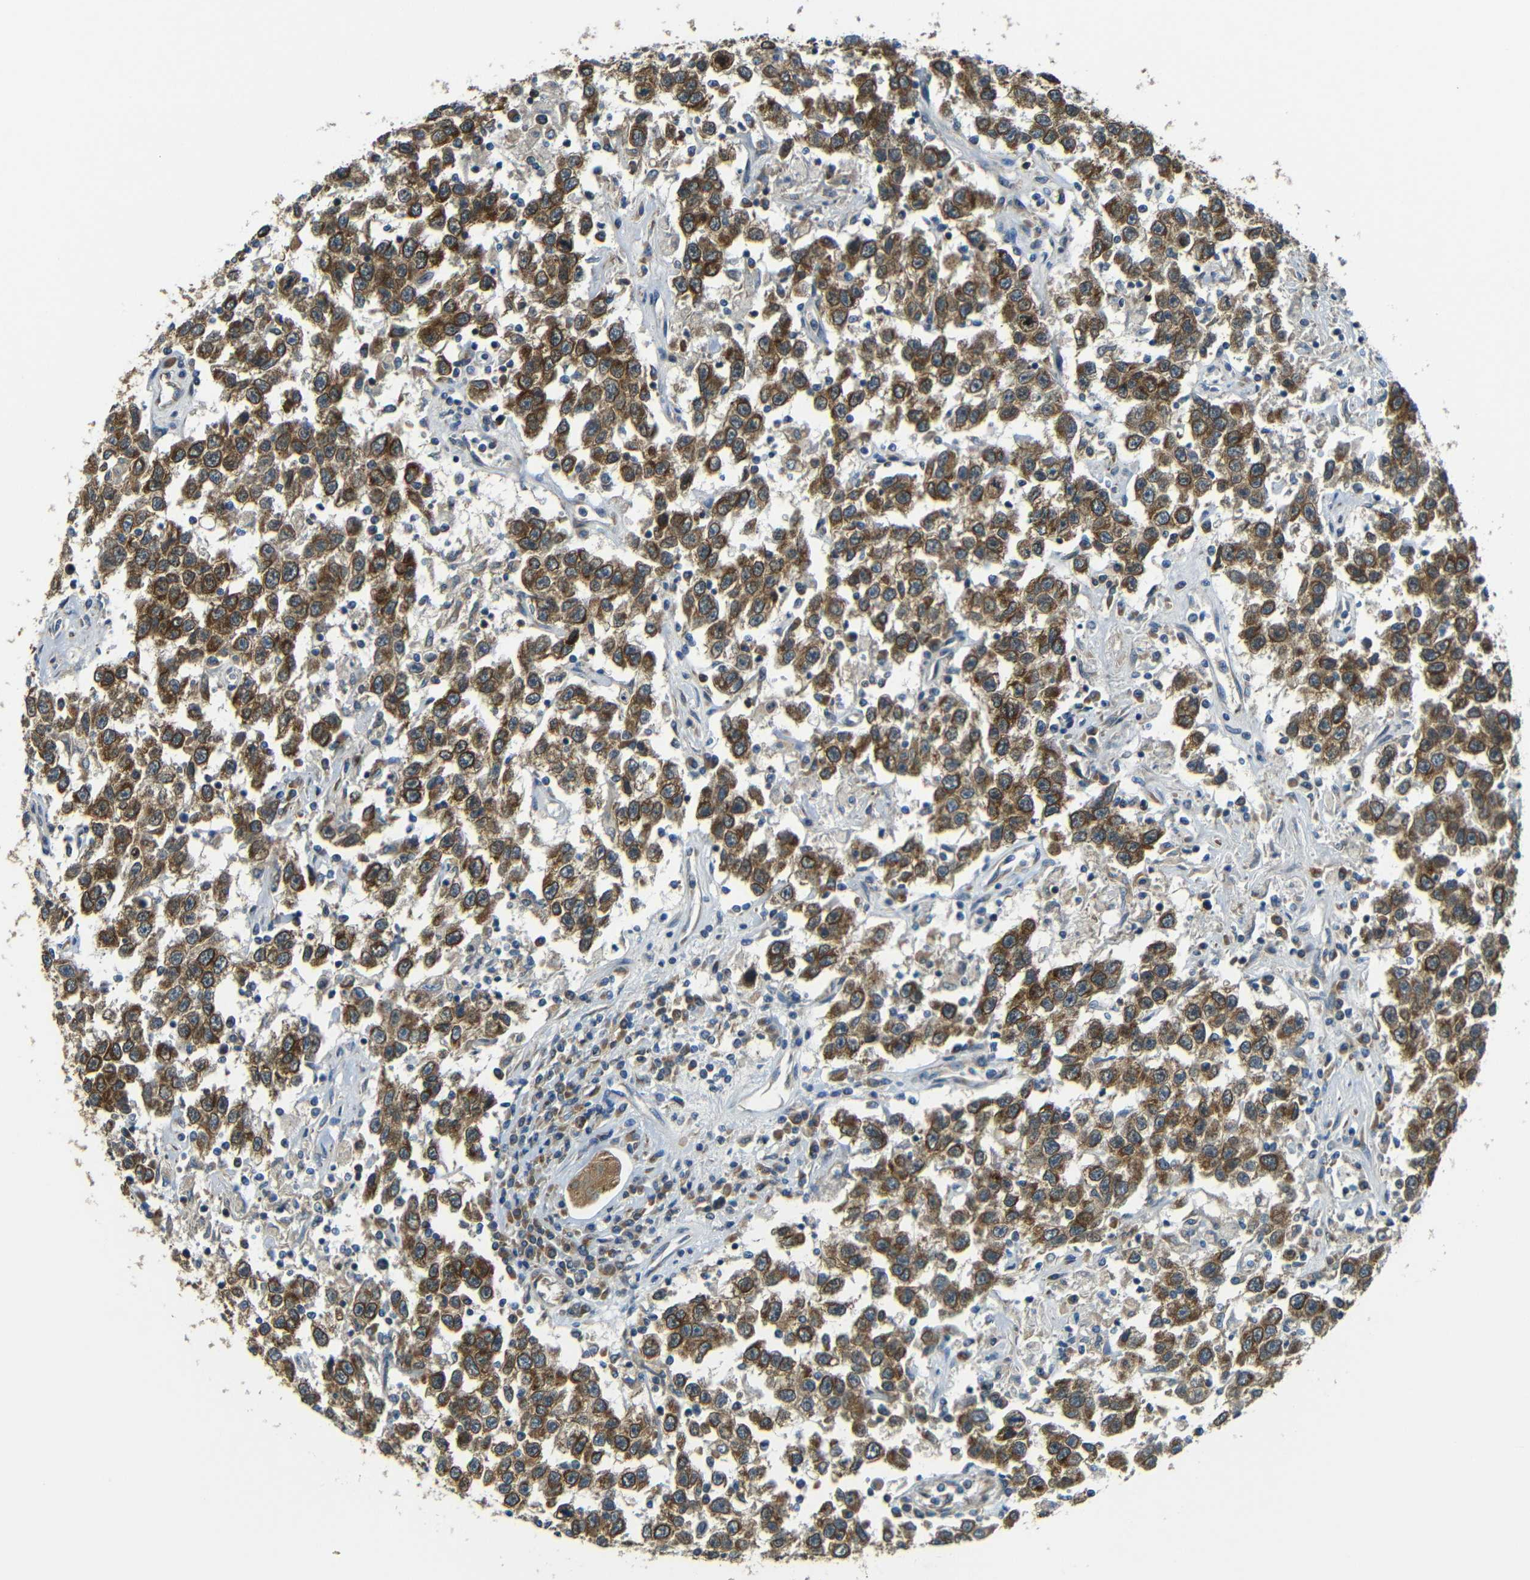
{"staining": {"intensity": "strong", "quantity": ">75%", "location": "cytoplasmic/membranous"}, "tissue": "testis cancer", "cell_type": "Tumor cells", "image_type": "cancer", "snomed": [{"axis": "morphology", "description": "Seminoma, NOS"}, {"axis": "topography", "description": "Testis"}], "caption": "Protein expression by immunohistochemistry (IHC) displays strong cytoplasmic/membranous positivity in approximately >75% of tumor cells in seminoma (testis). The staining was performed using DAB, with brown indicating positive protein expression. Nuclei are stained blue with hematoxylin.", "gene": "VAPB", "patient": {"sex": "male", "age": 41}}